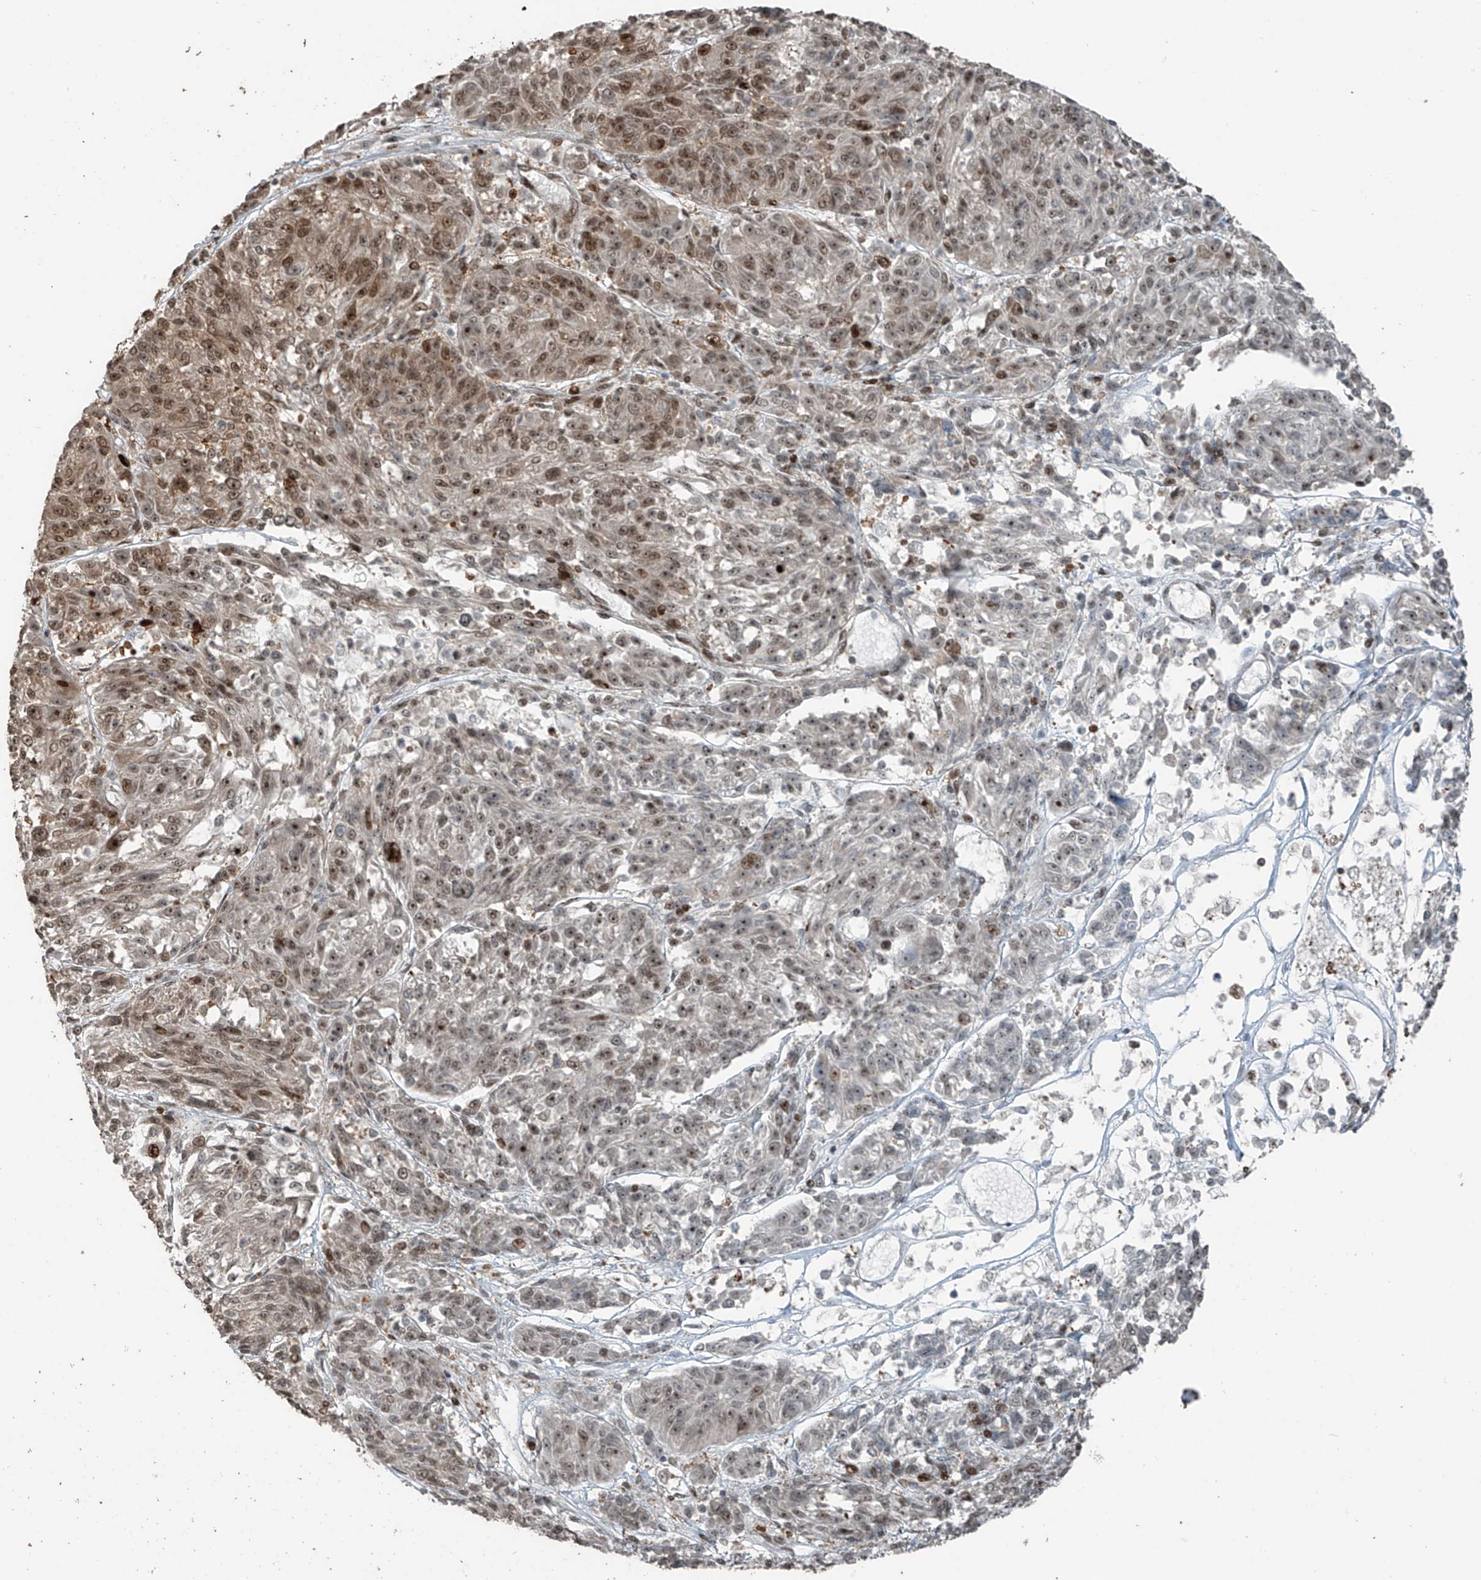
{"staining": {"intensity": "moderate", "quantity": ">75%", "location": "nuclear"}, "tissue": "melanoma", "cell_type": "Tumor cells", "image_type": "cancer", "snomed": [{"axis": "morphology", "description": "Malignant melanoma, NOS"}, {"axis": "topography", "description": "Skin"}], "caption": "Malignant melanoma was stained to show a protein in brown. There is medium levels of moderate nuclear positivity in about >75% of tumor cells.", "gene": "PCNP", "patient": {"sex": "male", "age": 53}}